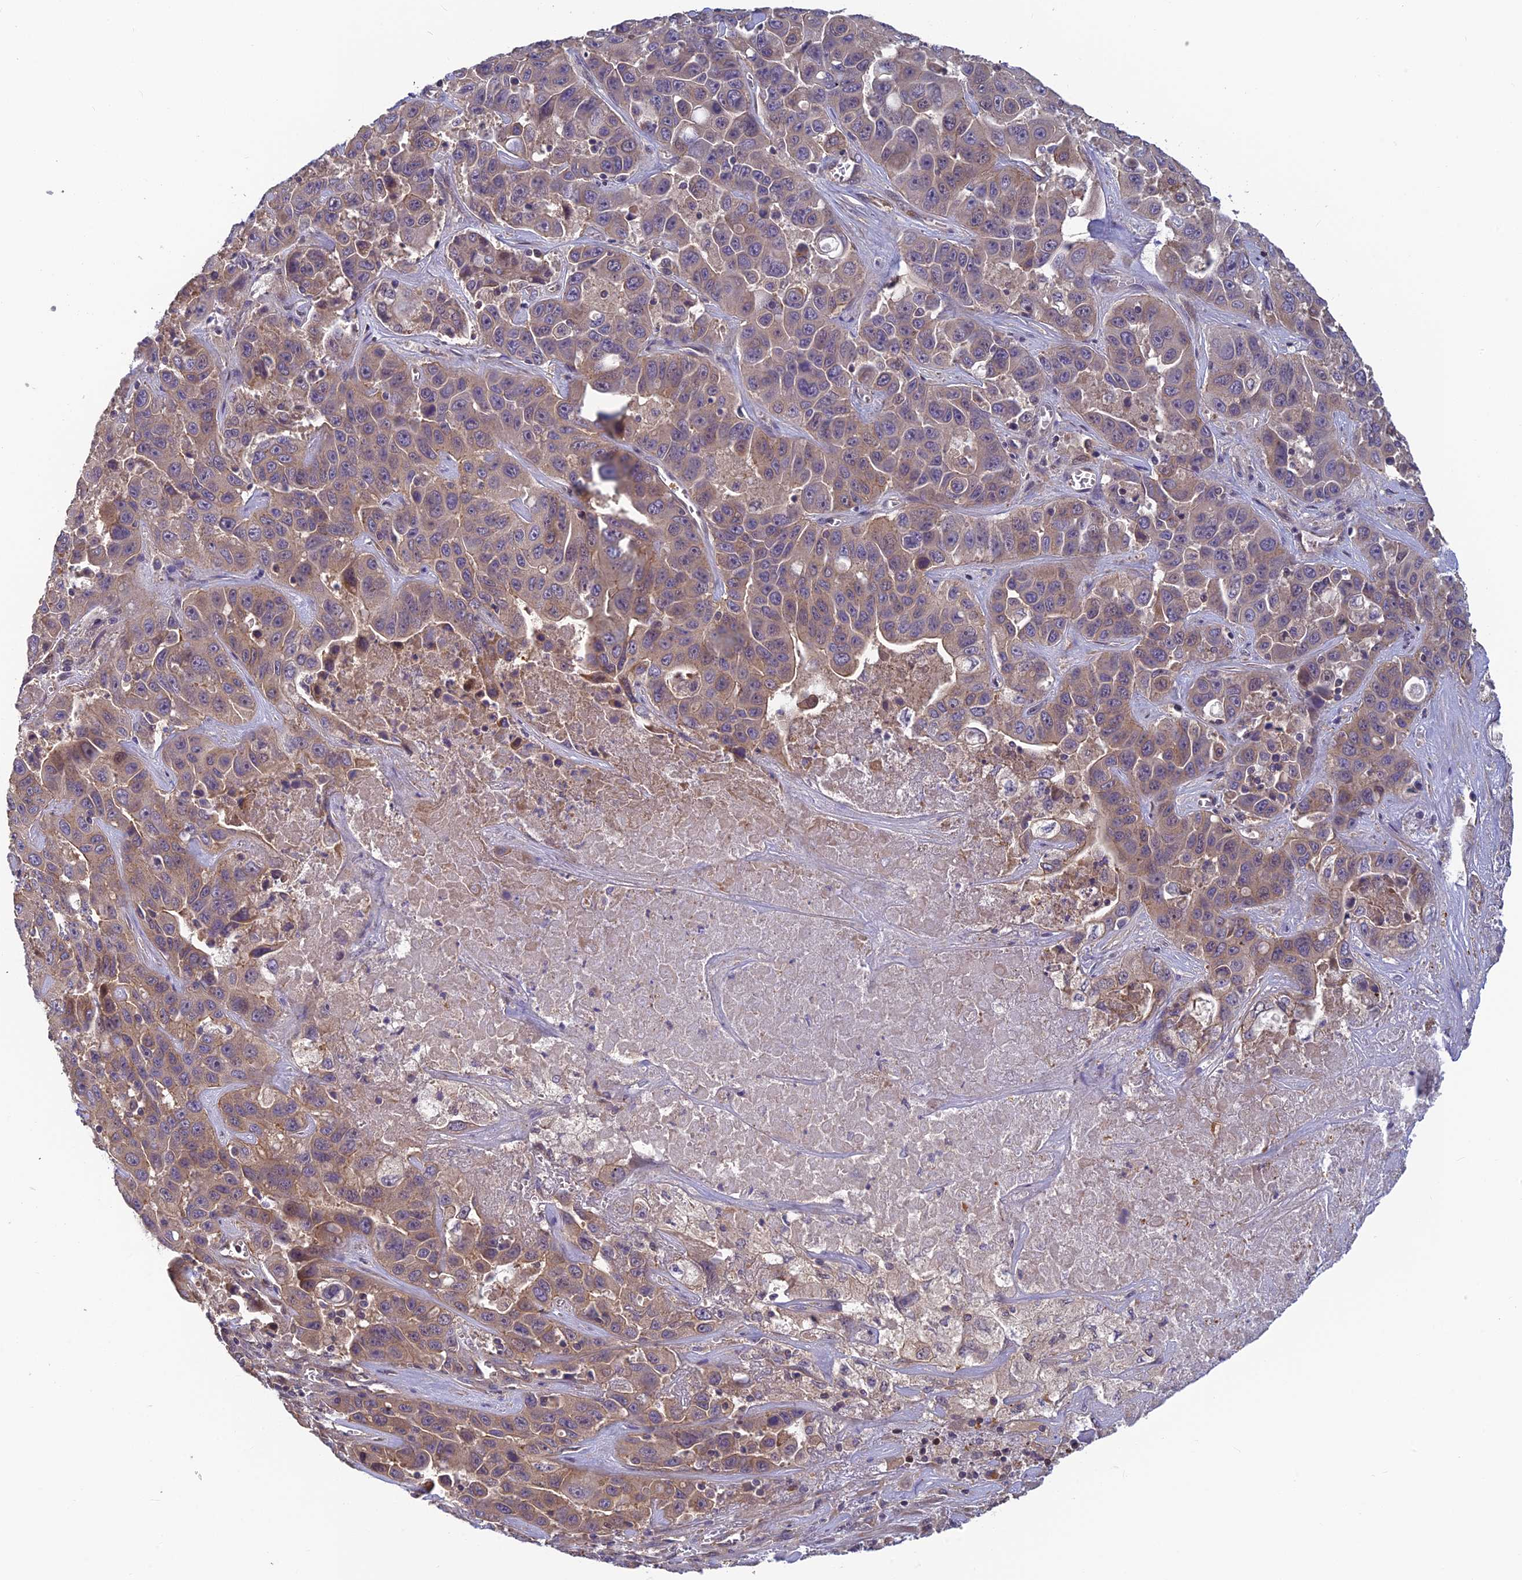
{"staining": {"intensity": "weak", "quantity": ">75%", "location": "cytoplasmic/membranous"}, "tissue": "liver cancer", "cell_type": "Tumor cells", "image_type": "cancer", "snomed": [{"axis": "morphology", "description": "Cholangiocarcinoma"}, {"axis": "topography", "description": "Liver"}], "caption": "This histopathology image demonstrates immunohistochemistry staining of cholangiocarcinoma (liver), with low weak cytoplasmic/membranous expression in about >75% of tumor cells.", "gene": "PIKFYVE", "patient": {"sex": "female", "age": 52}}